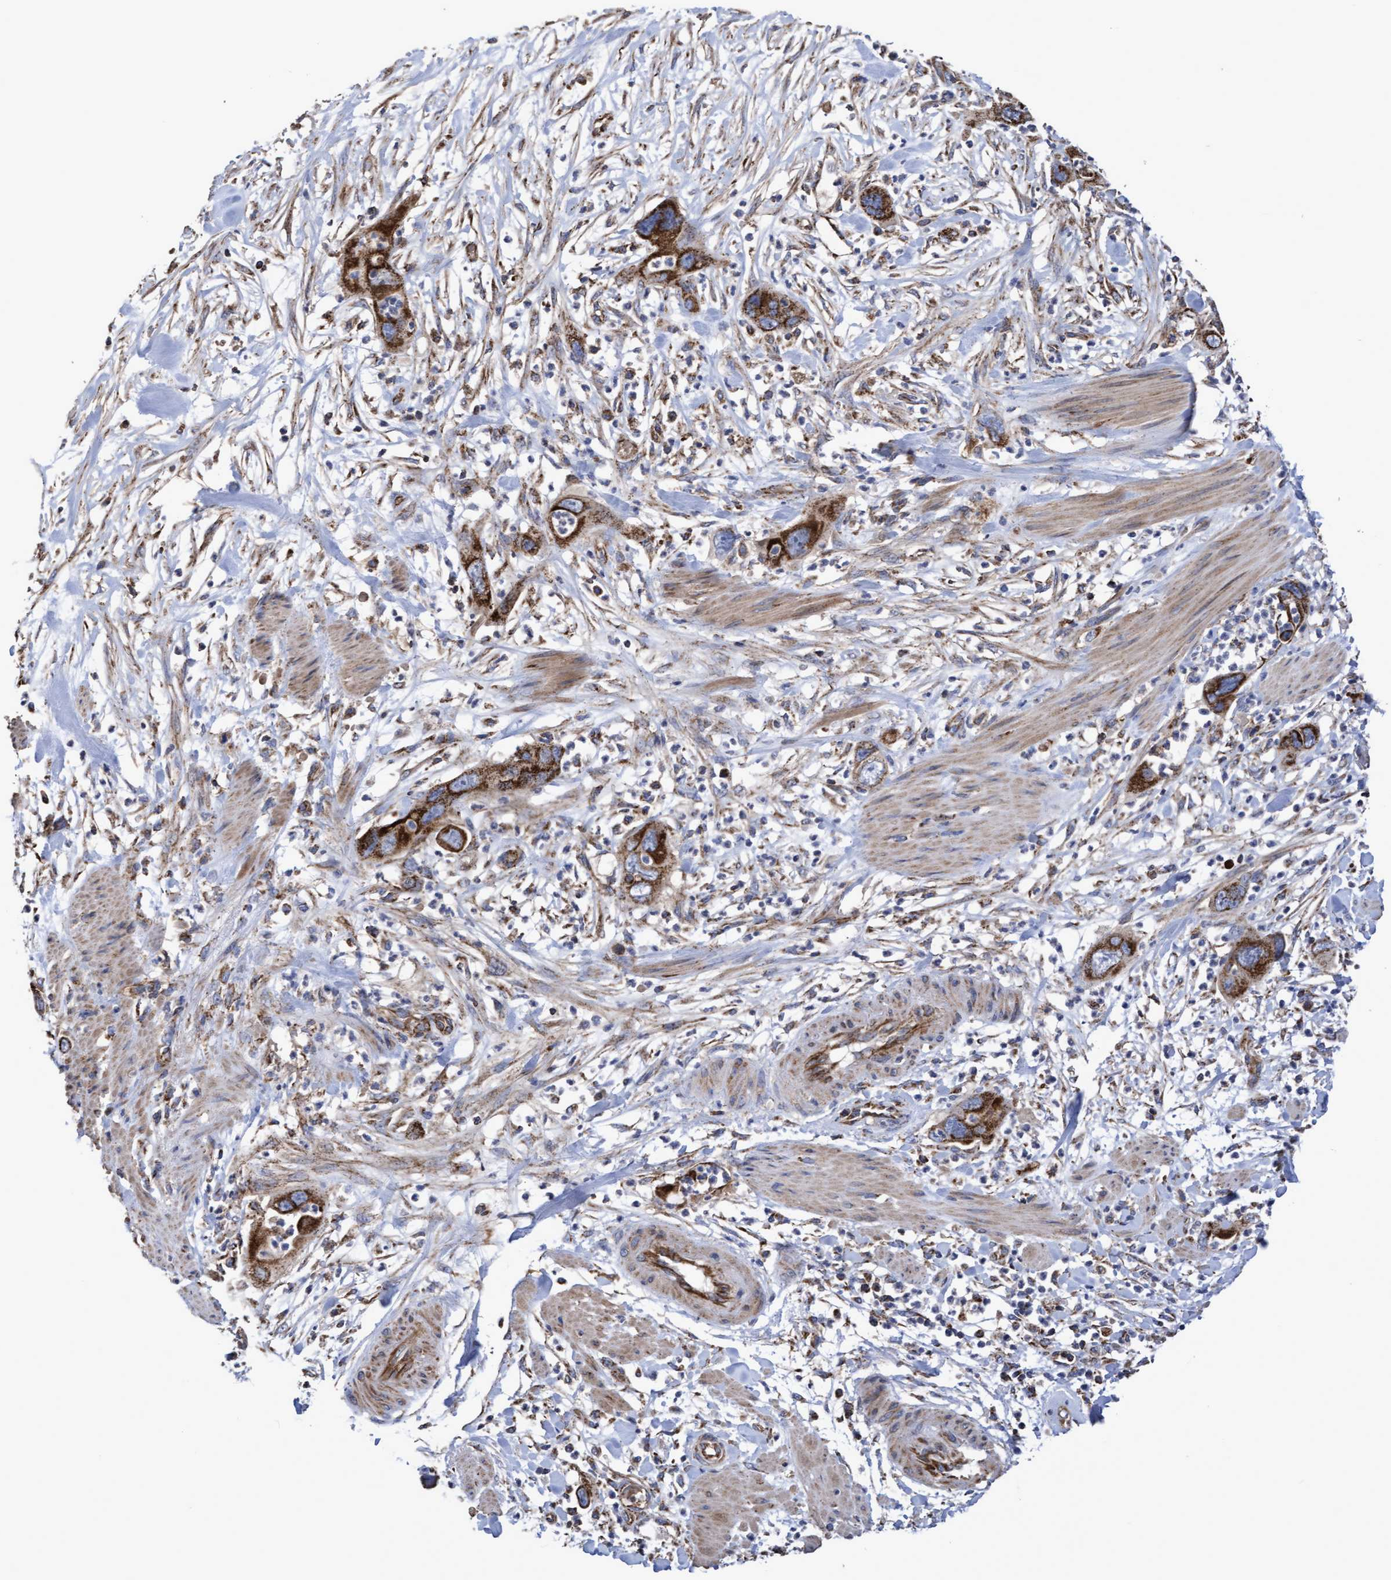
{"staining": {"intensity": "strong", "quantity": ">75%", "location": "cytoplasmic/membranous"}, "tissue": "pancreatic cancer", "cell_type": "Tumor cells", "image_type": "cancer", "snomed": [{"axis": "morphology", "description": "Adenocarcinoma, NOS"}, {"axis": "topography", "description": "Pancreas"}], "caption": "Approximately >75% of tumor cells in pancreatic cancer (adenocarcinoma) display strong cytoplasmic/membranous protein staining as visualized by brown immunohistochemical staining.", "gene": "COBL", "patient": {"sex": "female", "age": 71}}